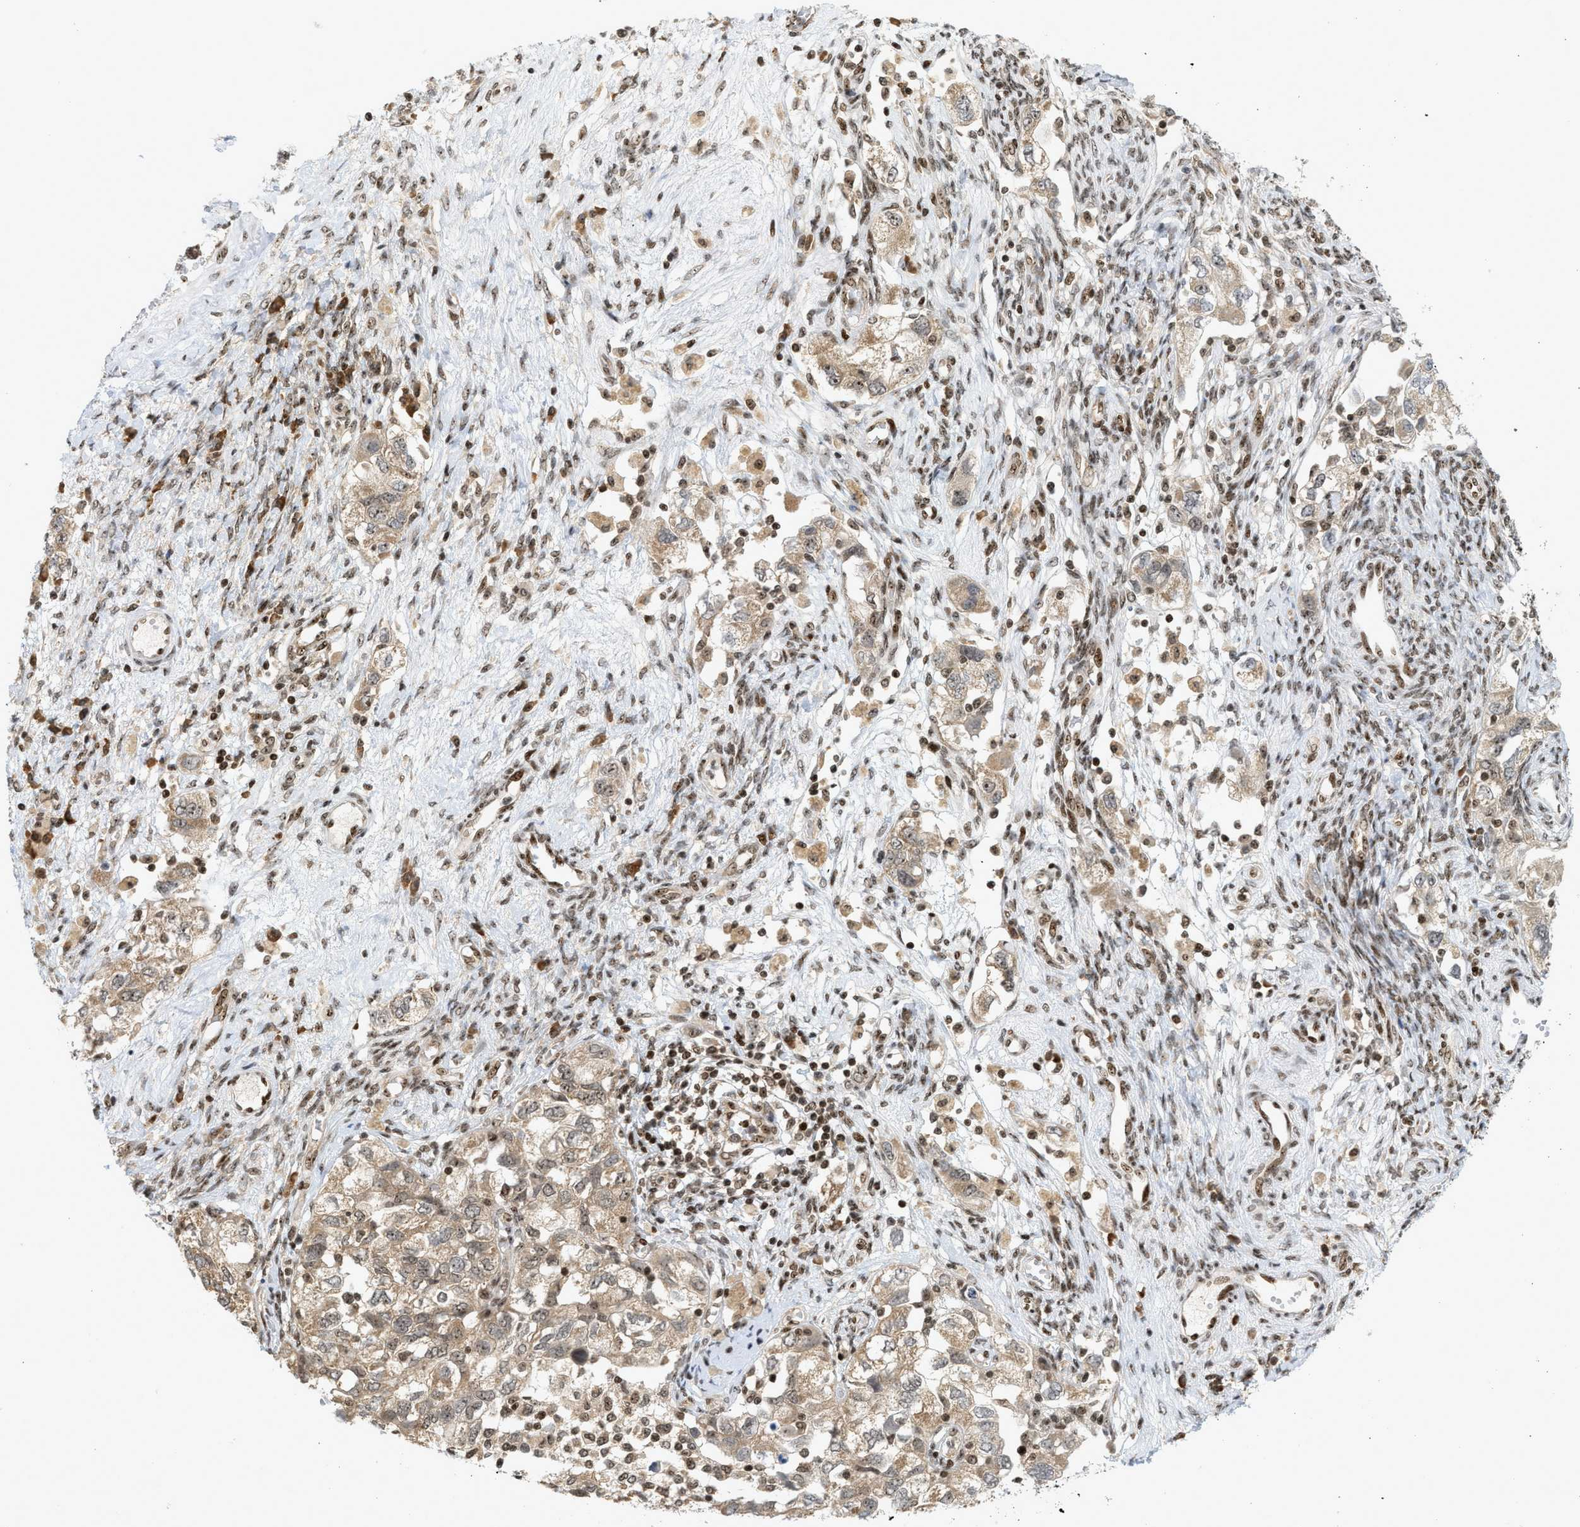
{"staining": {"intensity": "weak", "quantity": ">75%", "location": "cytoplasmic/membranous,nuclear"}, "tissue": "ovarian cancer", "cell_type": "Tumor cells", "image_type": "cancer", "snomed": [{"axis": "morphology", "description": "Carcinoma, NOS"}, {"axis": "morphology", "description": "Cystadenocarcinoma, serous, NOS"}, {"axis": "topography", "description": "Ovary"}], "caption": "This is a histology image of immunohistochemistry (IHC) staining of ovarian cancer (carcinoma), which shows weak positivity in the cytoplasmic/membranous and nuclear of tumor cells.", "gene": "ZNF22", "patient": {"sex": "female", "age": 69}}